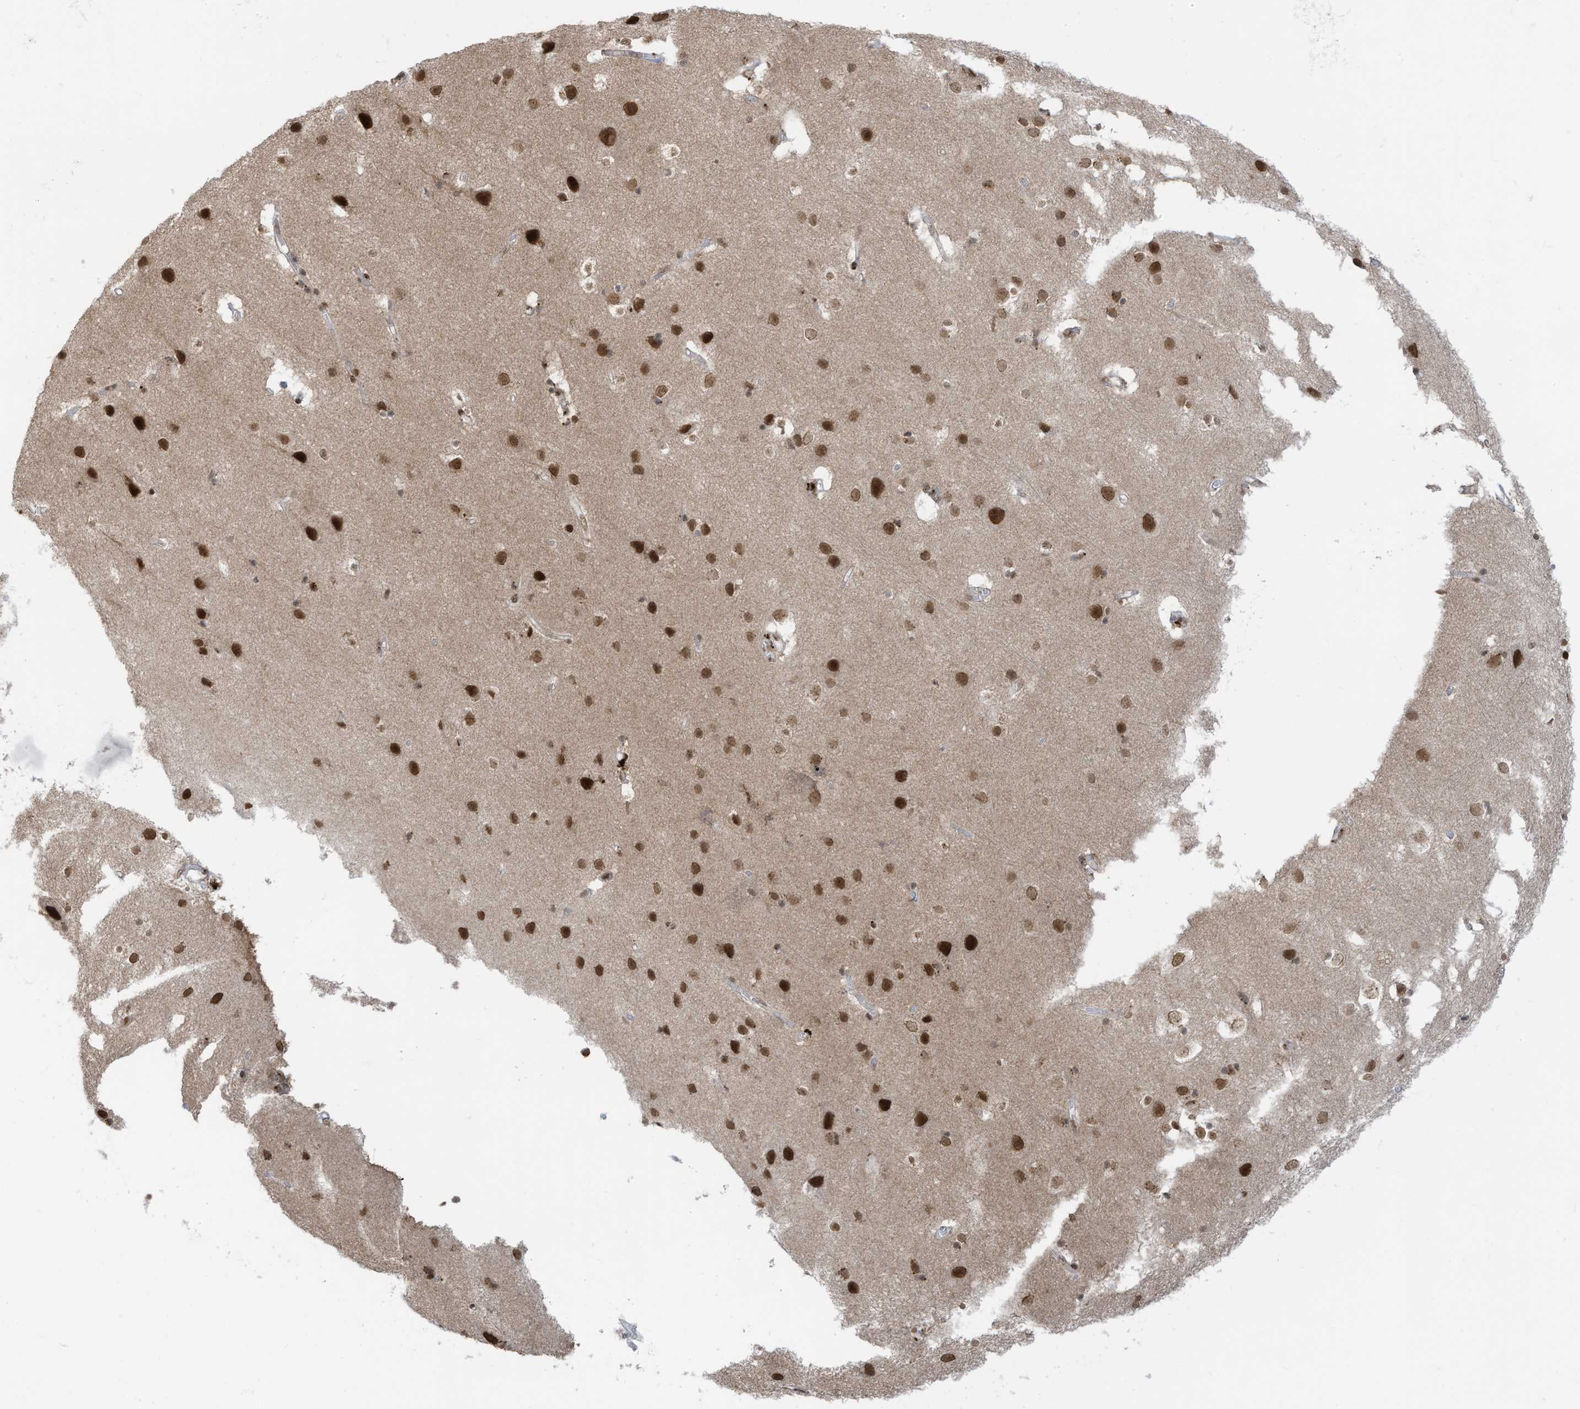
{"staining": {"intensity": "moderate", "quantity": "25%-75%", "location": "nuclear"}, "tissue": "cerebral cortex", "cell_type": "Endothelial cells", "image_type": "normal", "snomed": [{"axis": "morphology", "description": "Normal tissue, NOS"}, {"axis": "topography", "description": "Cerebral cortex"}], "caption": "High-magnification brightfield microscopy of unremarkable cerebral cortex stained with DAB (brown) and counterstained with hematoxylin (blue). endothelial cells exhibit moderate nuclear positivity is appreciated in about25%-75% of cells. The staining was performed using DAB (3,3'-diaminobenzidine), with brown indicating positive protein expression. Nuclei are stained blue with hematoxylin.", "gene": "KPNB1", "patient": {"sex": "male", "age": 54}}